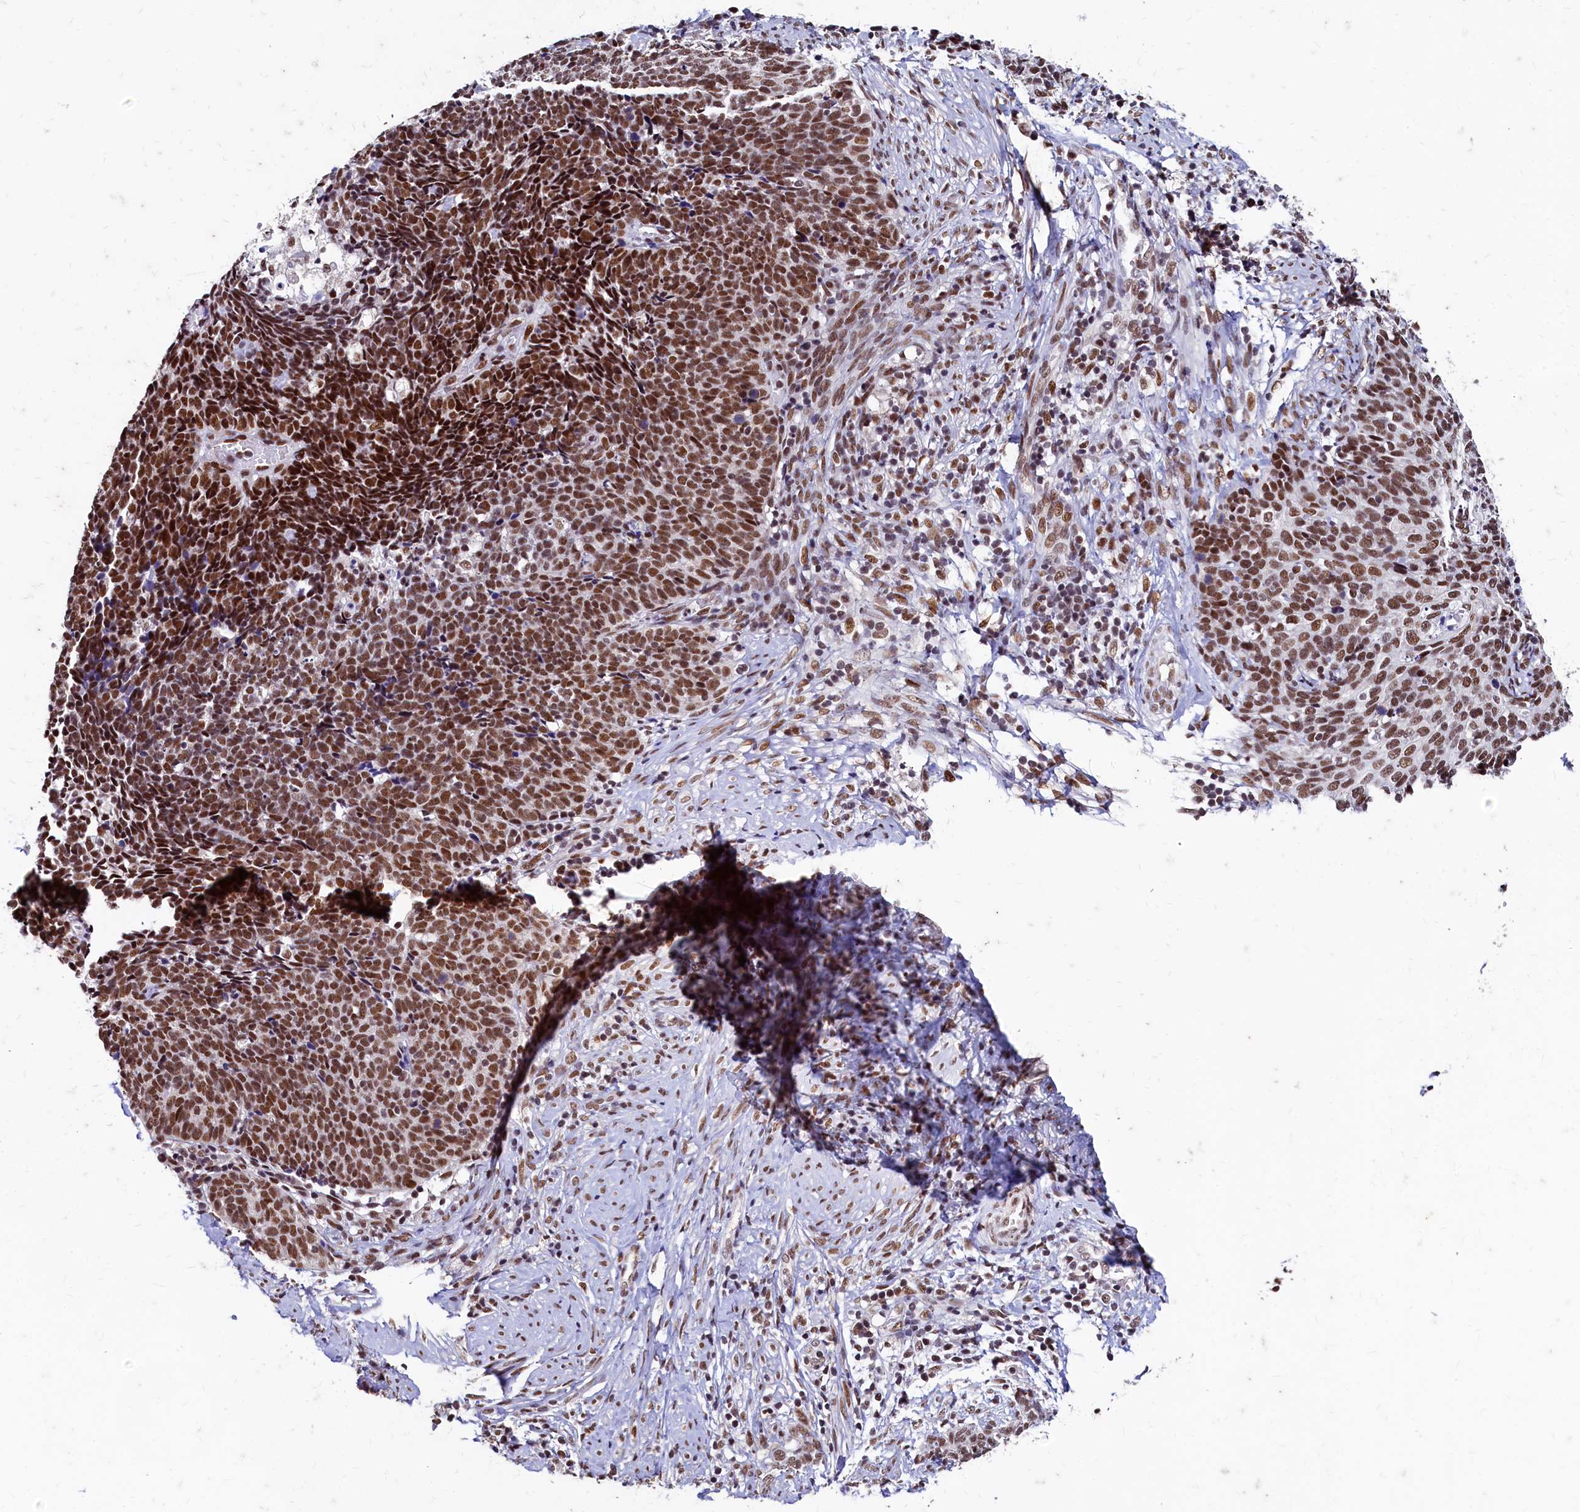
{"staining": {"intensity": "strong", "quantity": ">75%", "location": "nuclear"}, "tissue": "cervical cancer", "cell_type": "Tumor cells", "image_type": "cancer", "snomed": [{"axis": "morphology", "description": "Squamous cell carcinoma, NOS"}, {"axis": "topography", "description": "Cervix"}], "caption": "IHC micrograph of cervical squamous cell carcinoma stained for a protein (brown), which reveals high levels of strong nuclear expression in about >75% of tumor cells.", "gene": "CPSF7", "patient": {"sex": "female", "age": 39}}